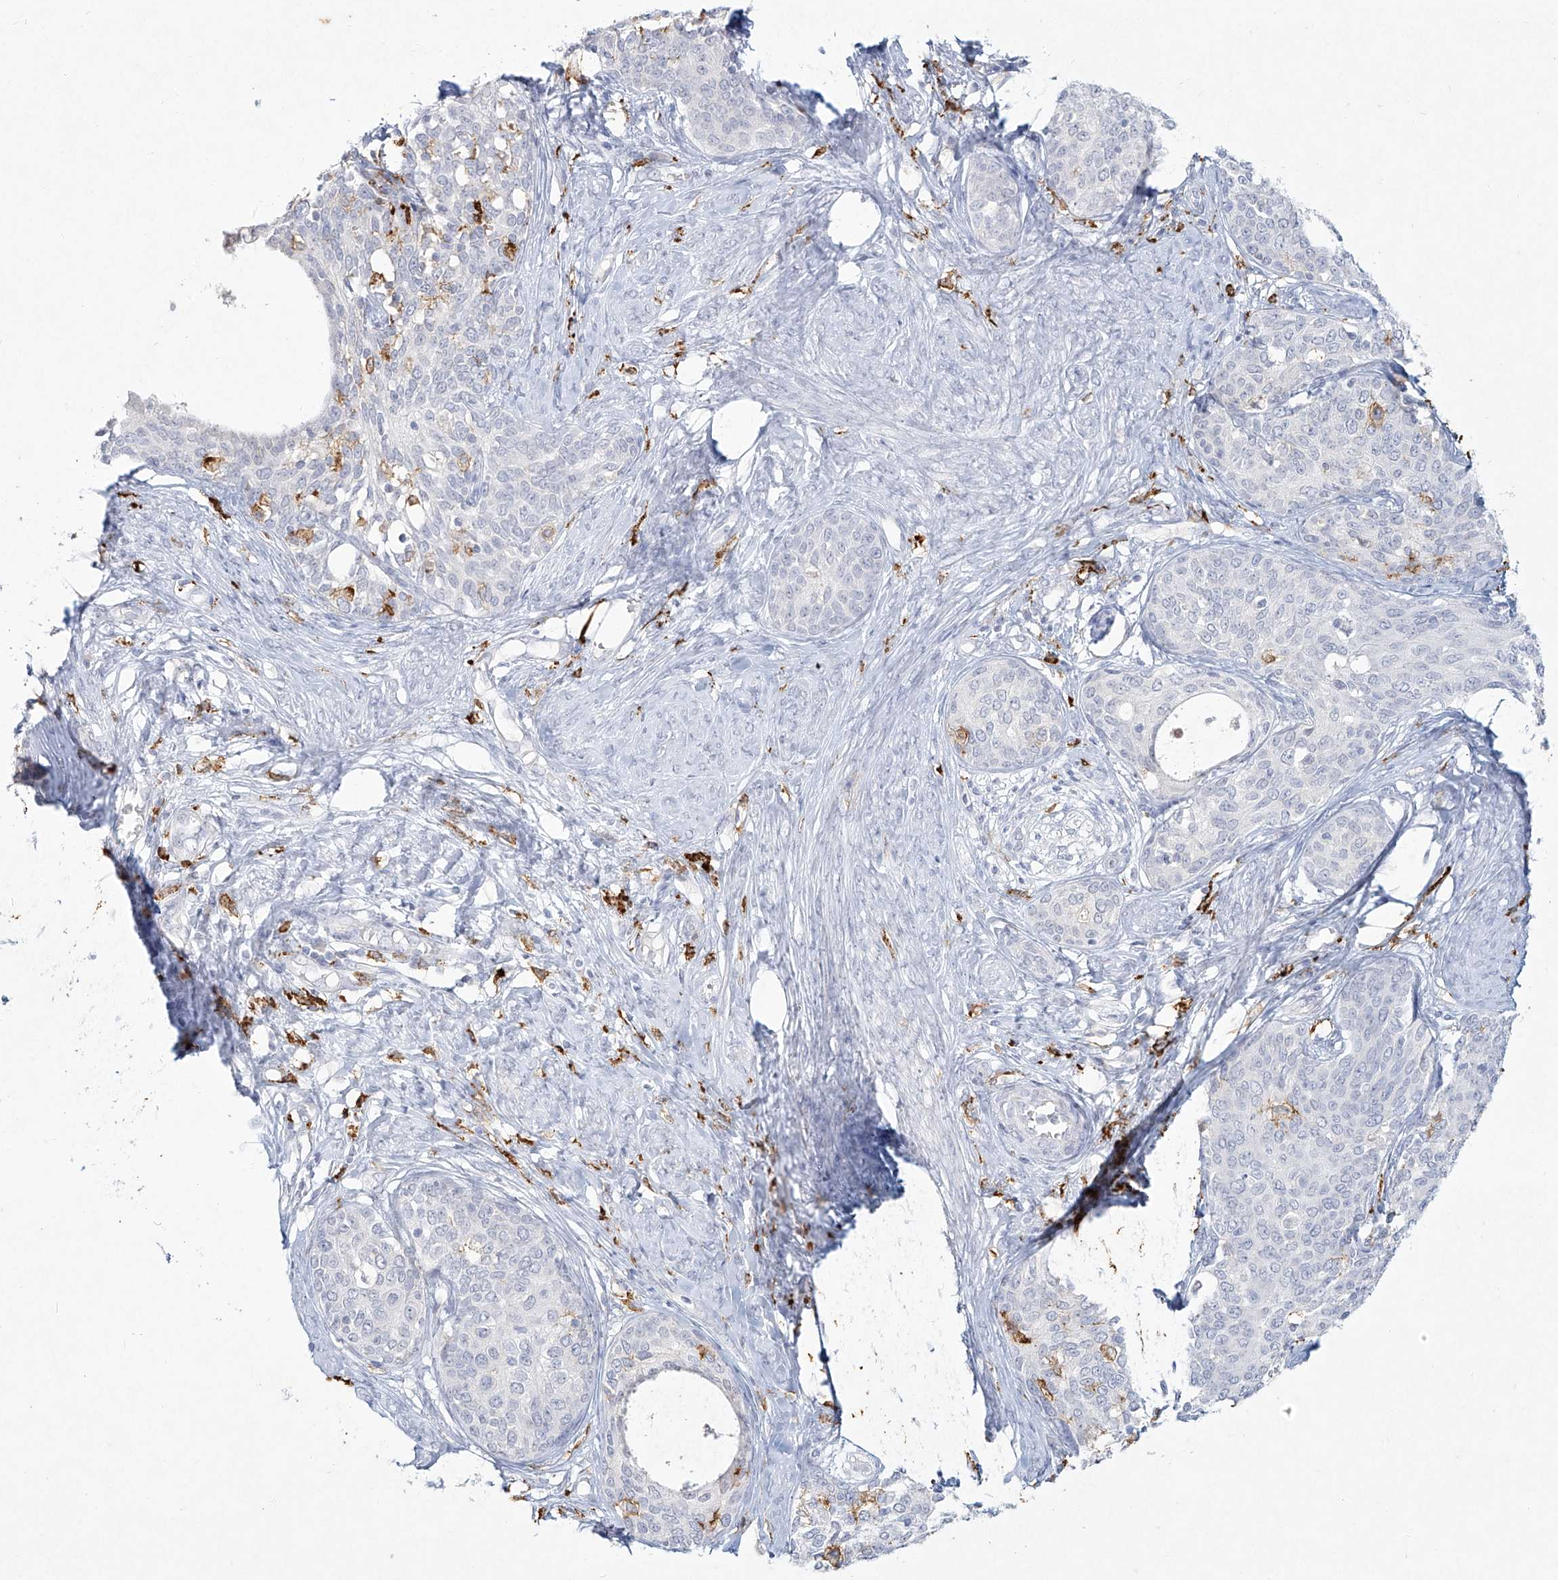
{"staining": {"intensity": "negative", "quantity": "none", "location": "none"}, "tissue": "cervical cancer", "cell_type": "Tumor cells", "image_type": "cancer", "snomed": [{"axis": "morphology", "description": "Squamous cell carcinoma, NOS"}, {"axis": "morphology", "description": "Adenocarcinoma, NOS"}, {"axis": "topography", "description": "Cervix"}], "caption": "Squamous cell carcinoma (cervical) was stained to show a protein in brown. There is no significant expression in tumor cells. (Stains: DAB (3,3'-diaminobenzidine) IHC with hematoxylin counter stain, Microscopy: brightfield microscopy at high magnification).", "gene": "CD209", "patient": {"sex": "female", "age": 52}}